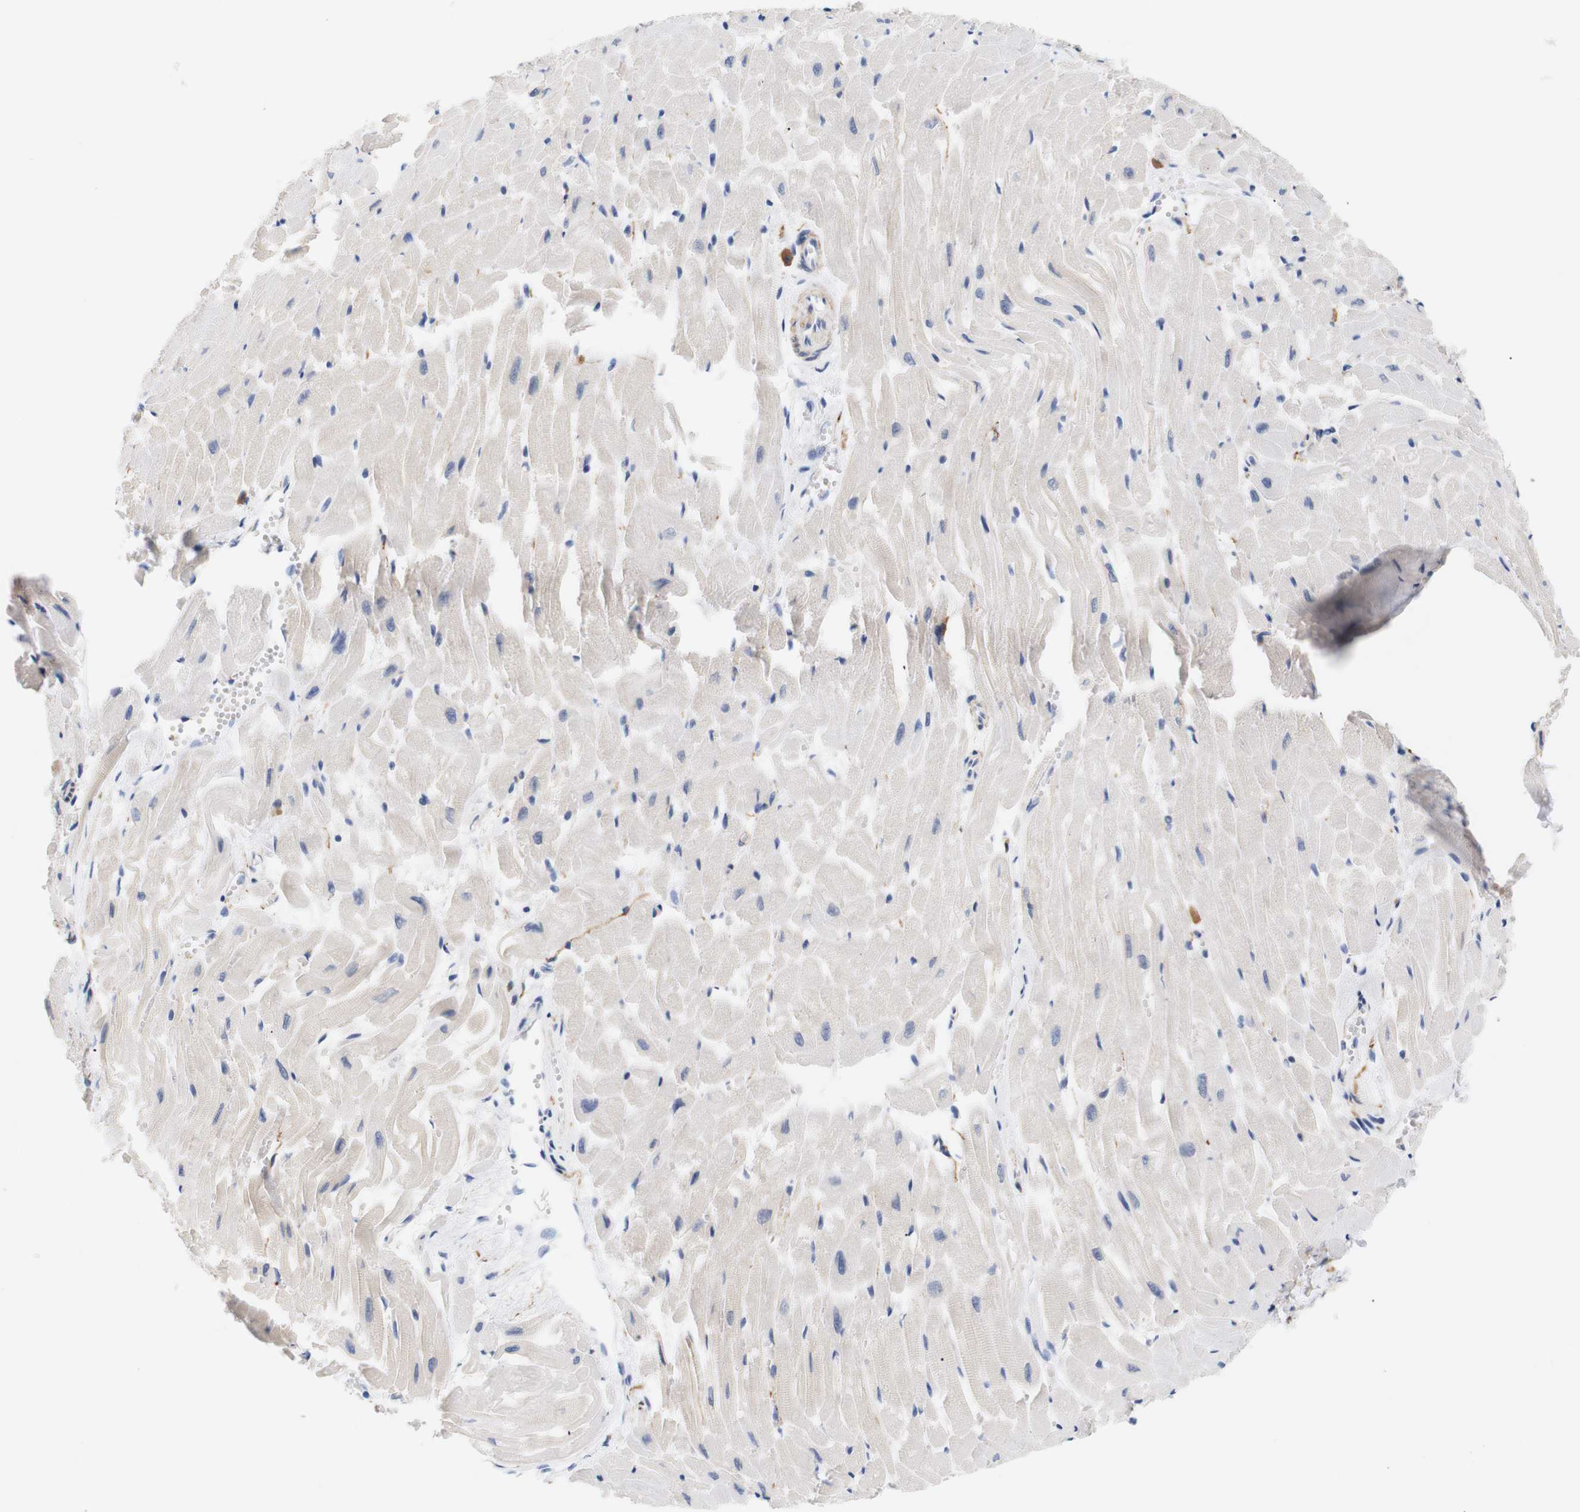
{"staining": {"intensity": "negative", "quantity": "none", "location": "none"}, "tissue": "heart muscle", "cell_type": "Cardiomyocytes", "image_type": "normal", "snomed": [{"axis": "morphology", "description": "Normal tissue, NOS"}, {"axis": "topography", "description": "Heart"}], "caption": "A high-resolution image shows IHC staining of benign heart muscle, which shows no significant expression in cardiomyocytes.", "gene": "STMN3", "patient": {"sex": "female", "age": 19}}